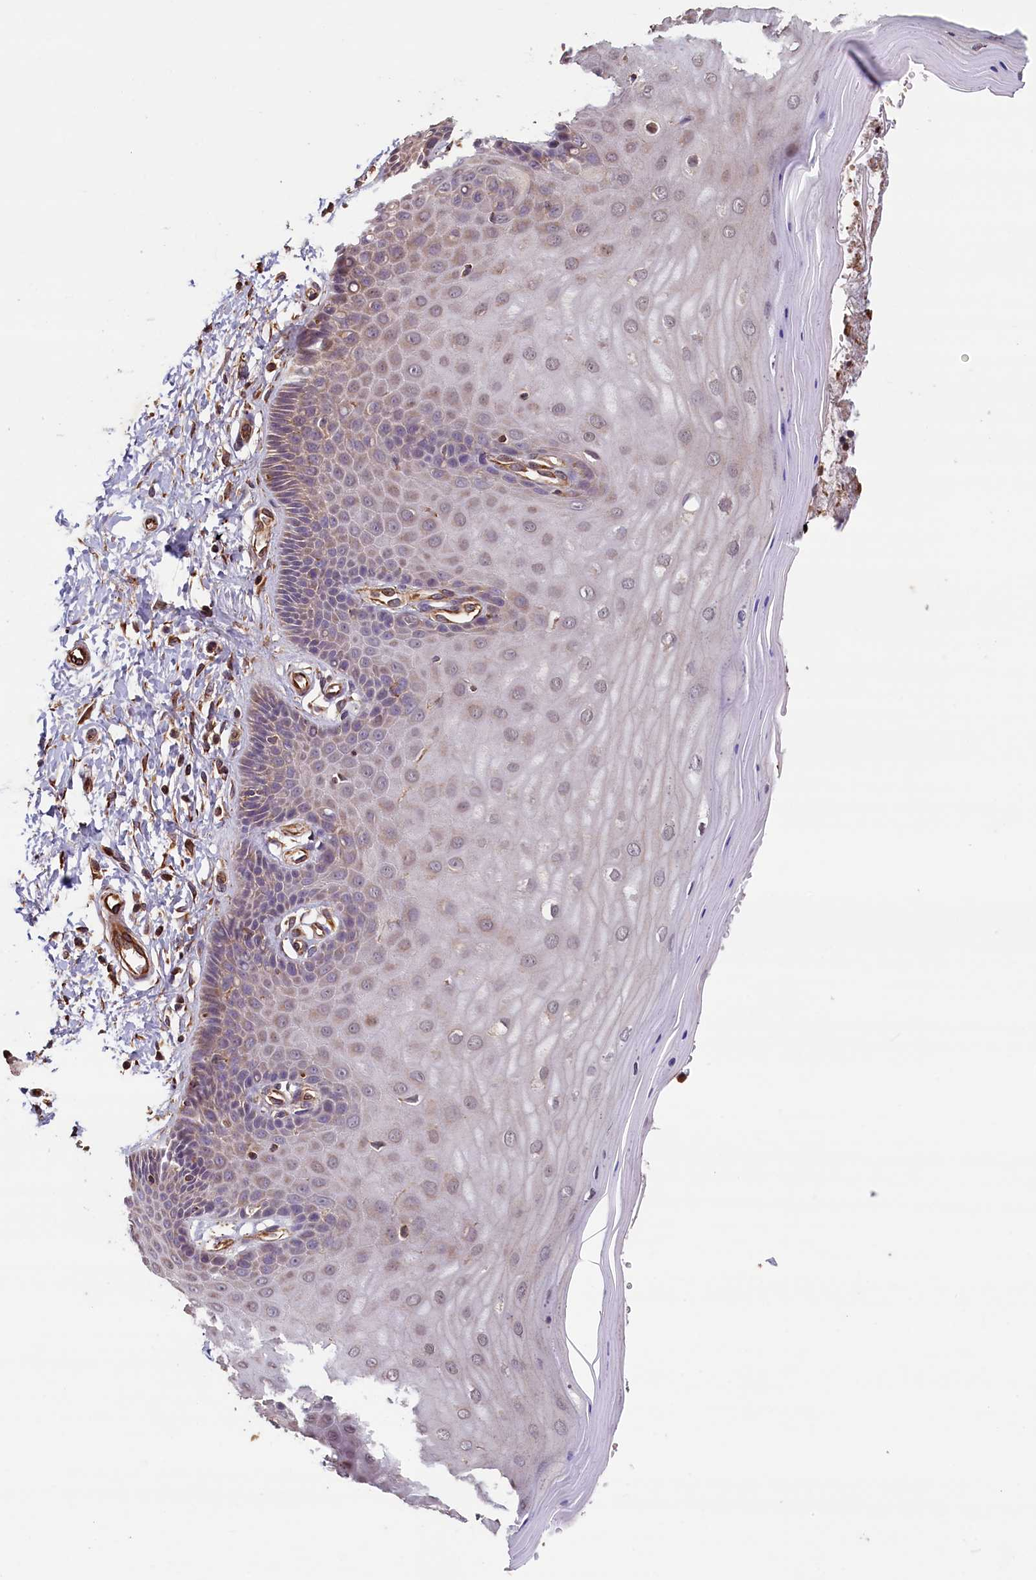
{"staining": {"intensity": "weak", "quantity": ">75%", "location": "cytoplasmic/membranous"}, "tissue": "cervix", "cell_type": "Glandular cells", "image_type": "normal", "snomed": [{"axis": "morphology", "description": "Normal tissue, NOS"}, {"axis": "topography", "description": "Cervix"}], "caption": "Normal cervix displays weak cytoplasmic/membranous staining in approximately >75% of glandular cells.", "gene": "ACSBG1", "patient": {"sex": "female", "age": 55}}